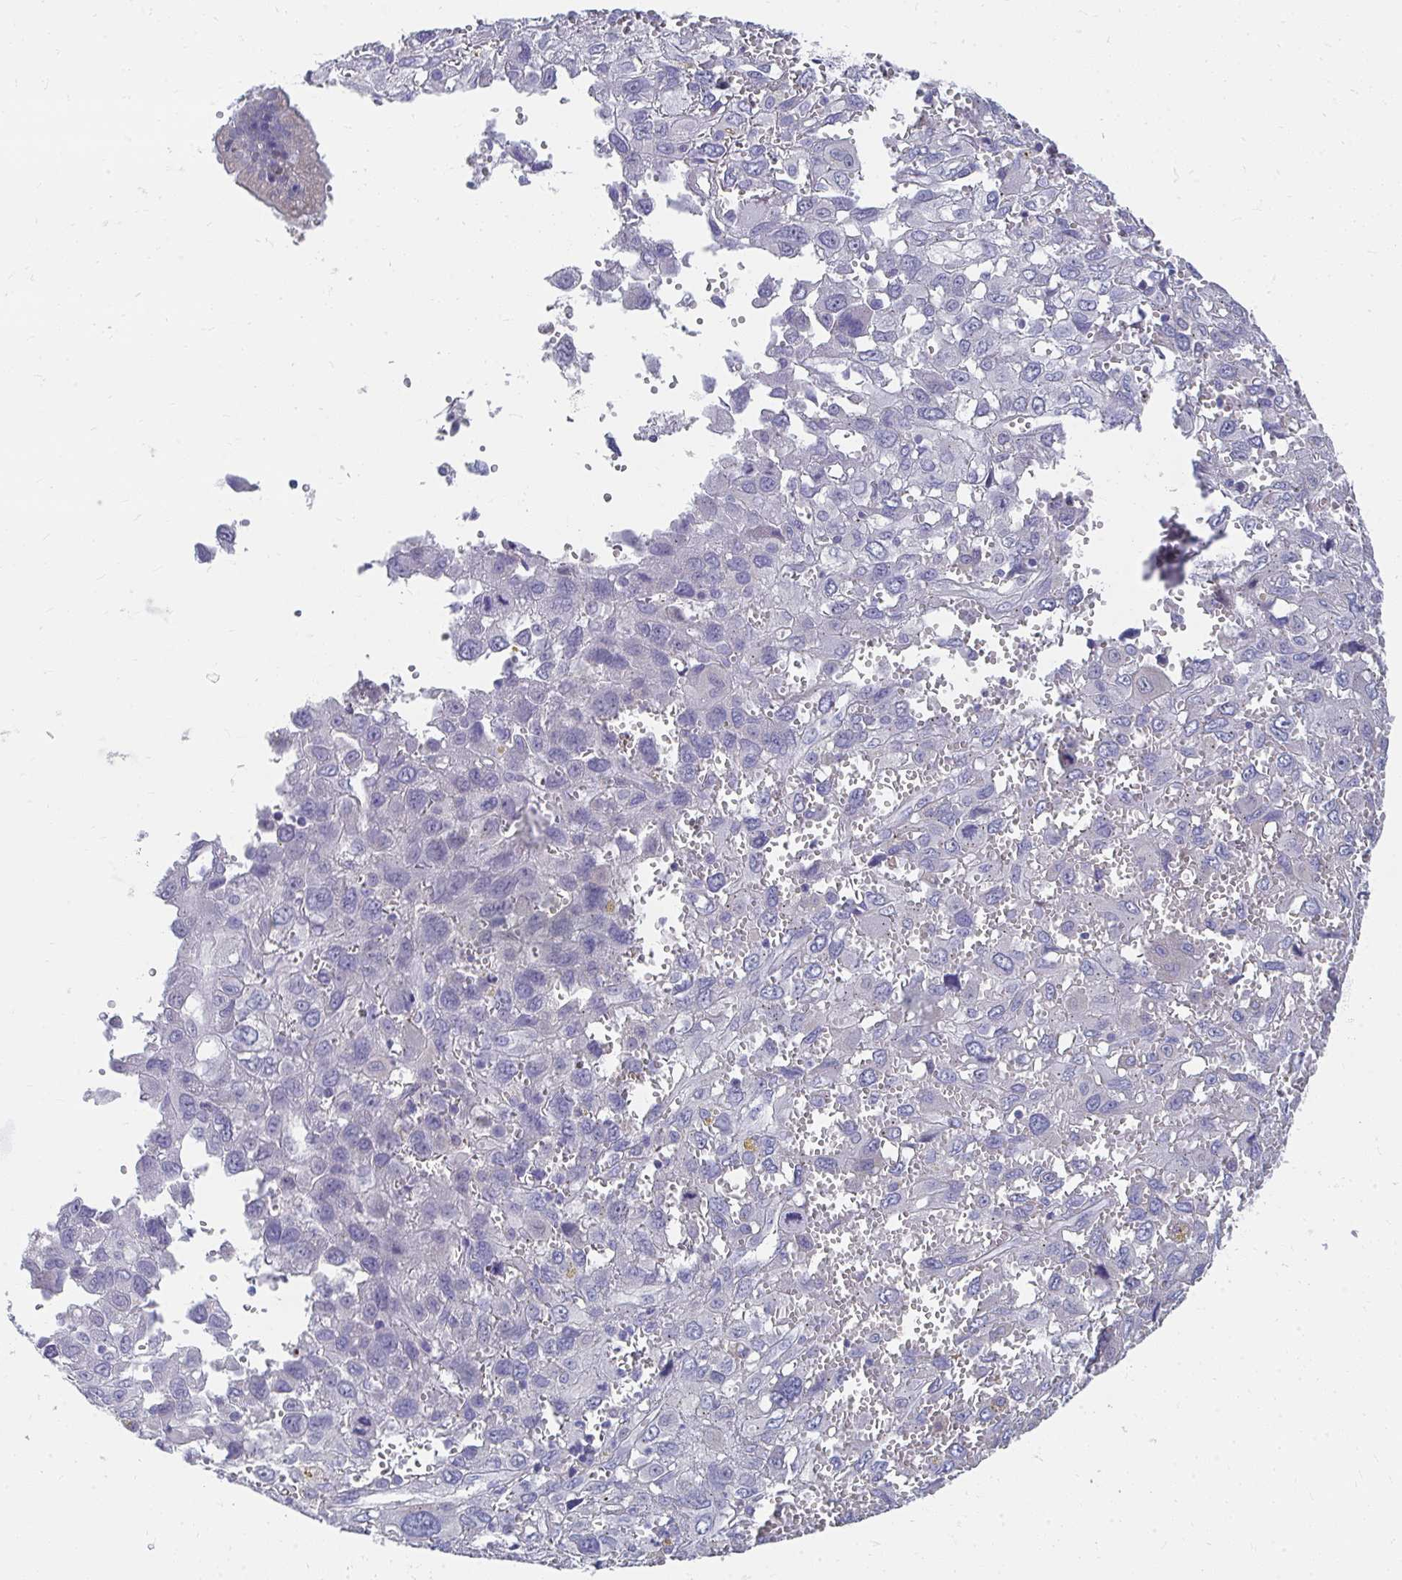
{"staining": {"intensity": "negative", "quantity": "none", "location": "none"}, "tissue": "pancreatic cancer", "cell_type": "Tumor cells", "image_type": "cancer", "snomed": [{"axis": "morphology", "description": "Adenocarcinoma, NOS"}, {"axis": "topography", "description": "Pancreas"}], "caption": "Immunohistochemistry photomicrograph of neoplastic tissue: pancreatic adenocarcinoma stained with DAB demonstrates no significant protein expression in tumor cells.", "gene": "TMPRSS2", "patient": {"sex": "female", "age": 47}}